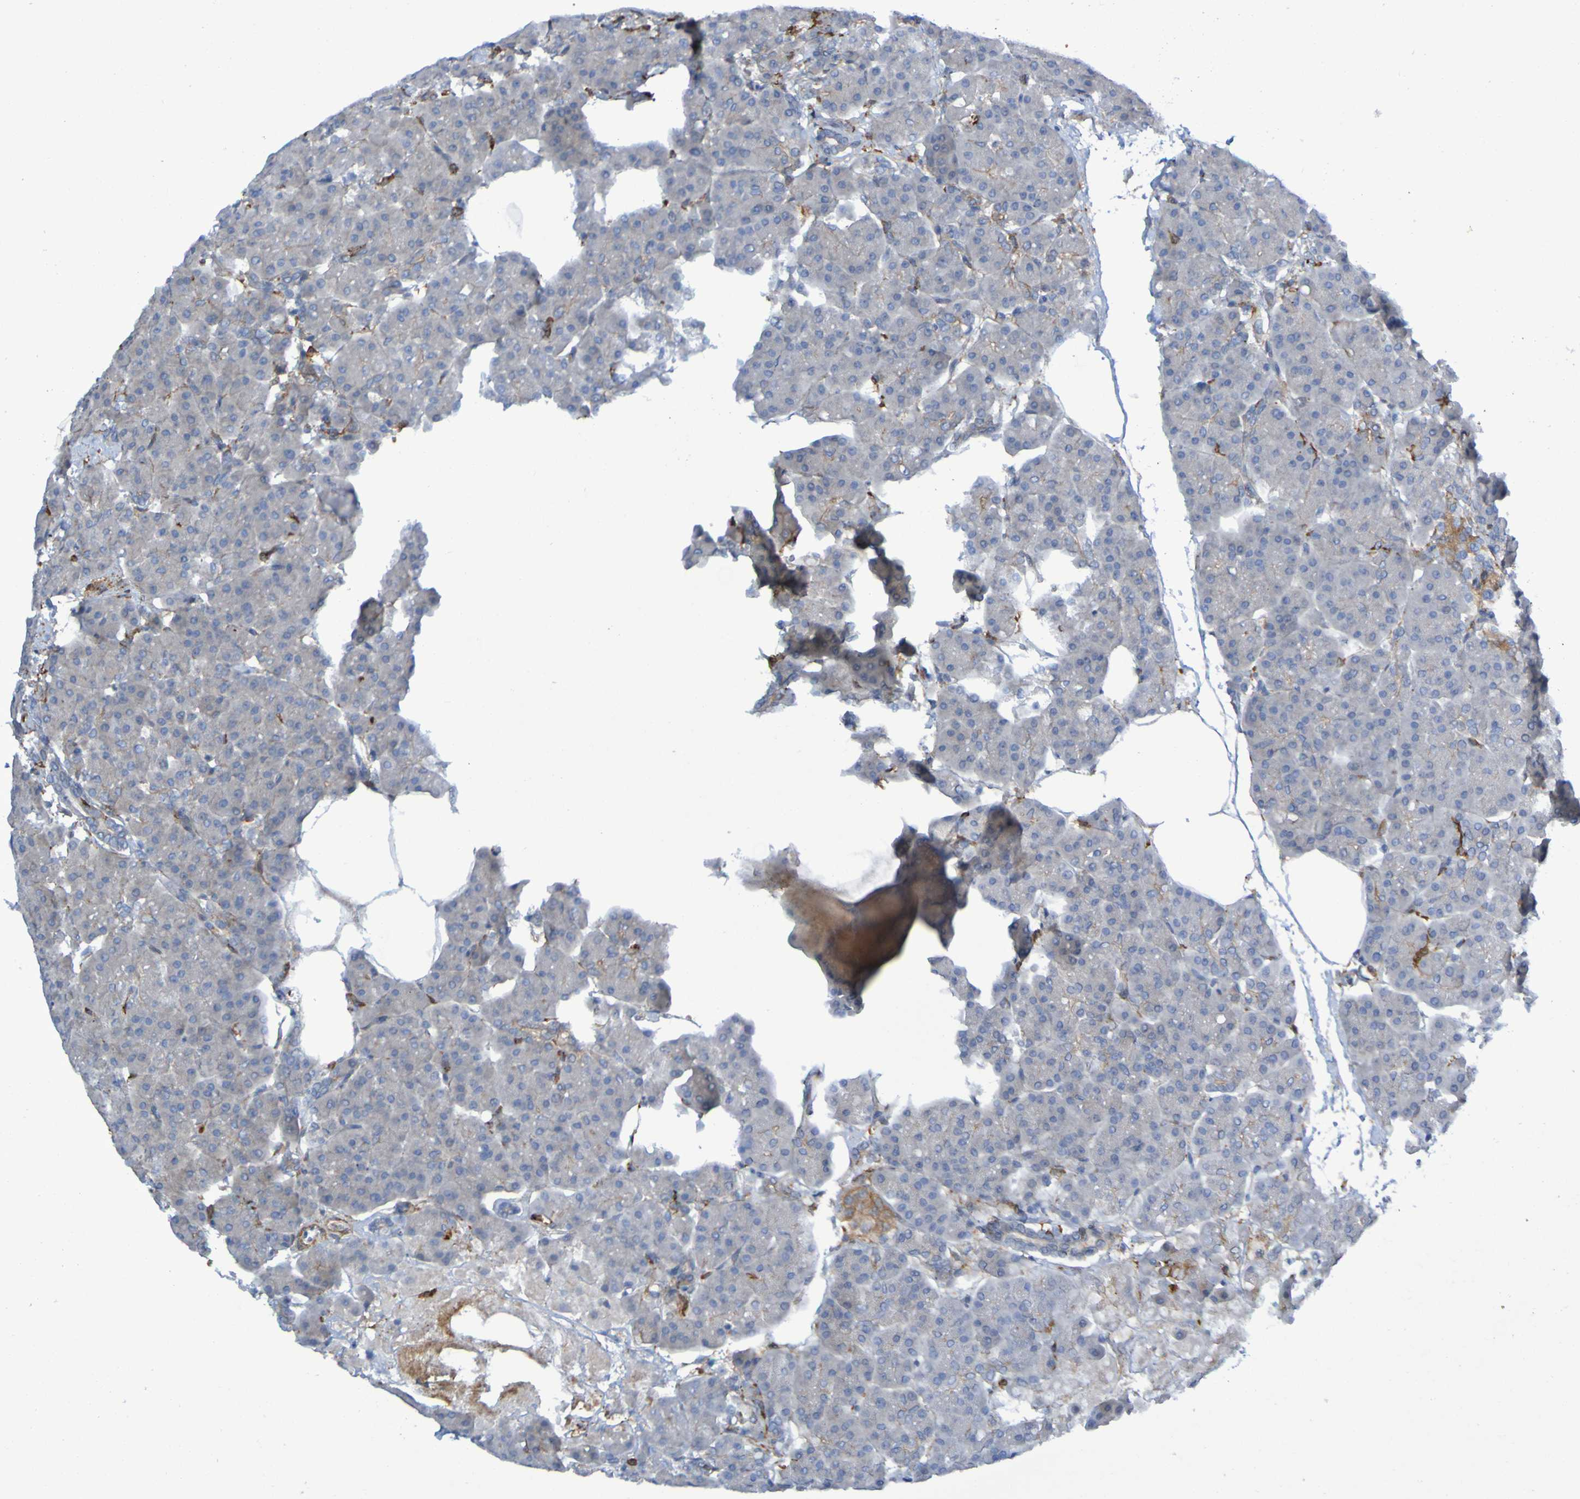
{"staining": {"intensity": "negative", "quantity": "none", "location": "none"}, "tissue": "pancreas", "cell_type": "Exocrine glandular cells", "image_type": "normal", "snomed": [{"axis": "morphology", "description": "Normal tissue, NOS"}, {"axis": "topography", "description": "Pancreas"}], "caption": "A high-resolution image shows immunohistochemistry (IHC) staining of benign pancreas, which demonstrates no significant positivity in exocrine glandular cells. Nuclei are stained in blue.", "gene": "SCRG1", "patient": {"sex": "female", "age": 70}}